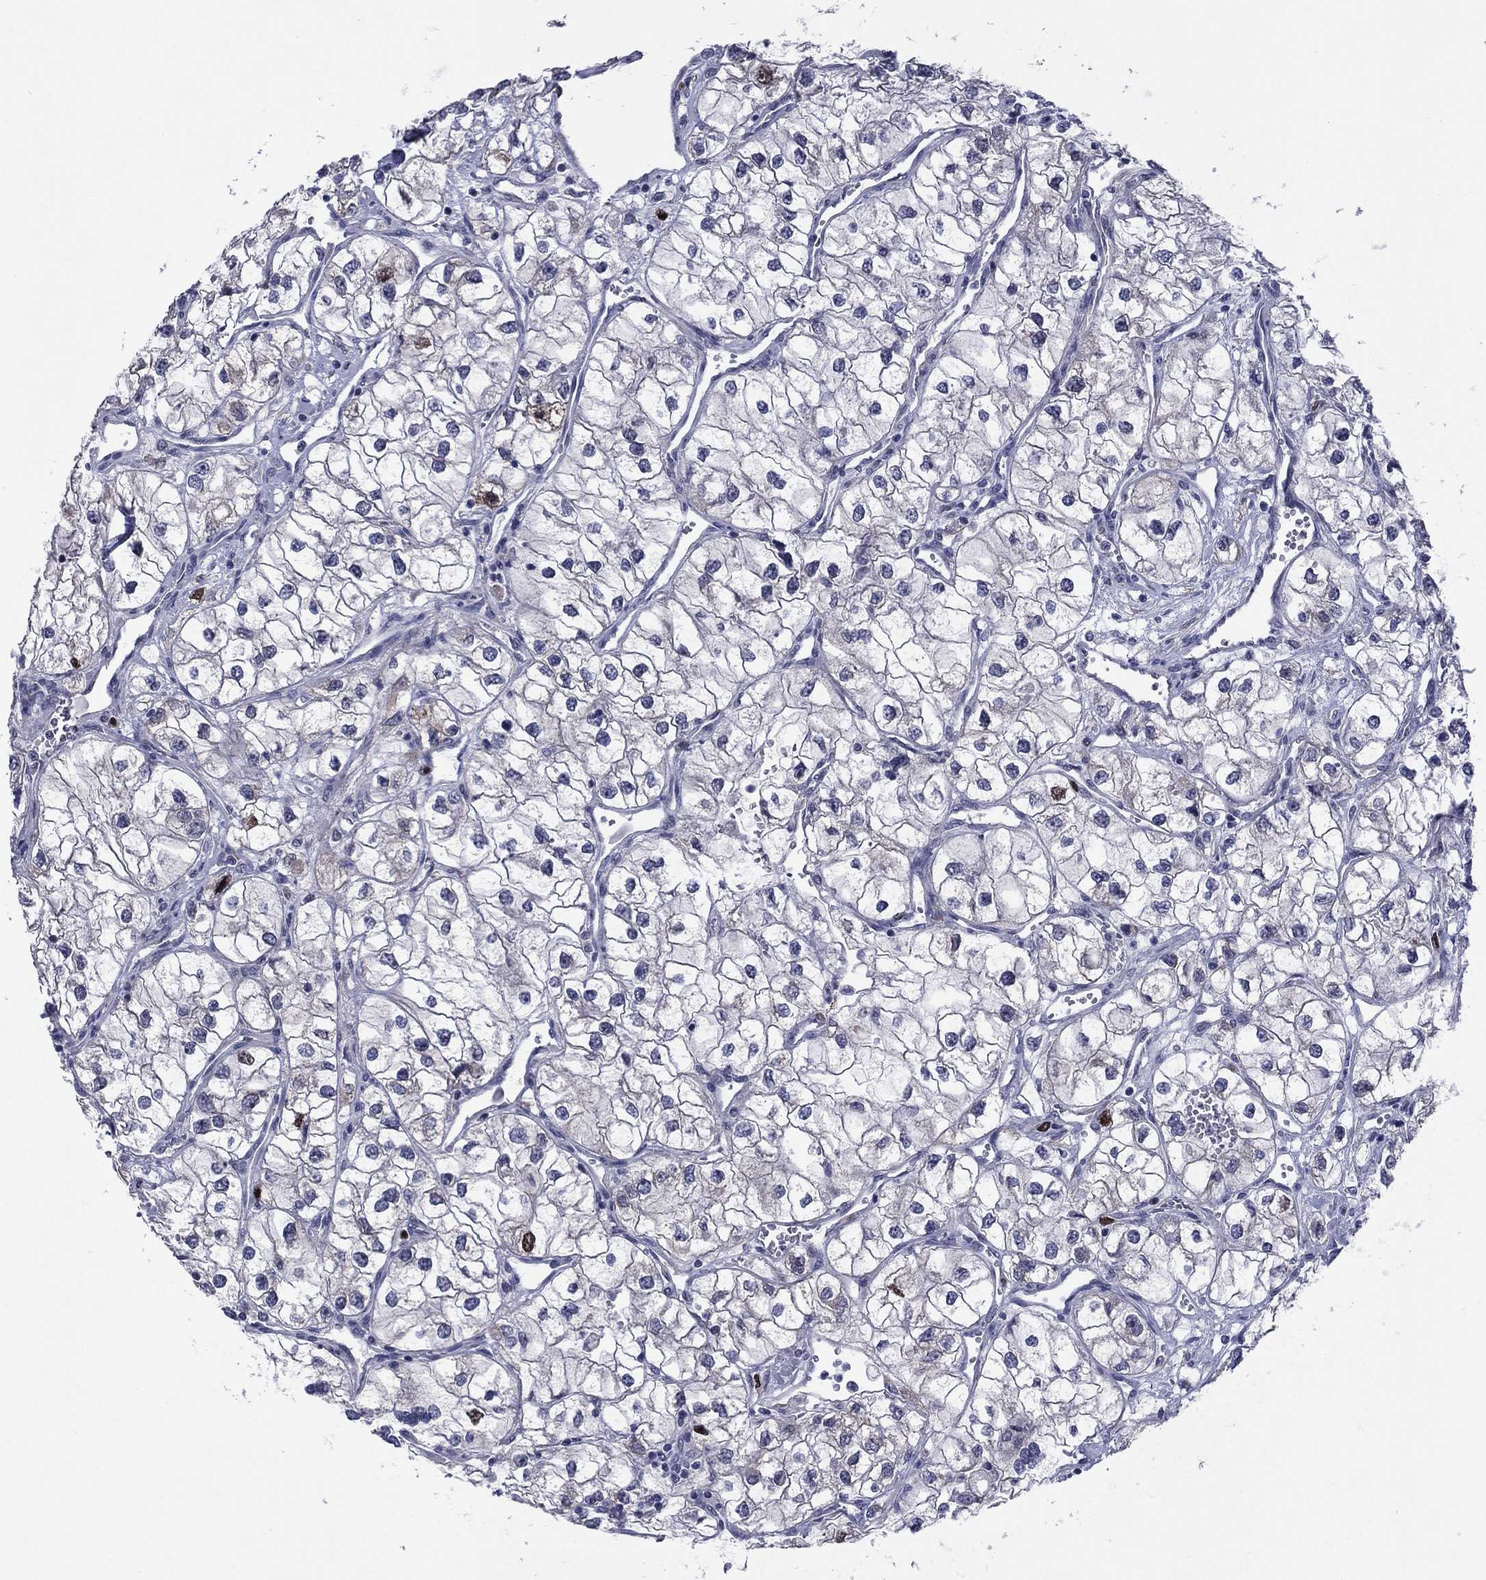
{"staining": {"intensity": "strong", "quantity": "<25%", "location": "nuclear"}, "tissue": "renal cancer", "cell_type": "Tumor cells", "image_type": "cancer", "snomed": [{"axis": "morphology", "description": "Adenocarcinoma, NOS"}, {"axis": "topography", "description": "Kidney"}], "caption": "Human renal cancer stained for a protein (brown) displays strong nuclear positive positivity in approximately <25% of tumor cells.", "gene": "CDCA5", "patient": {"sex": "male", "age": 59}}